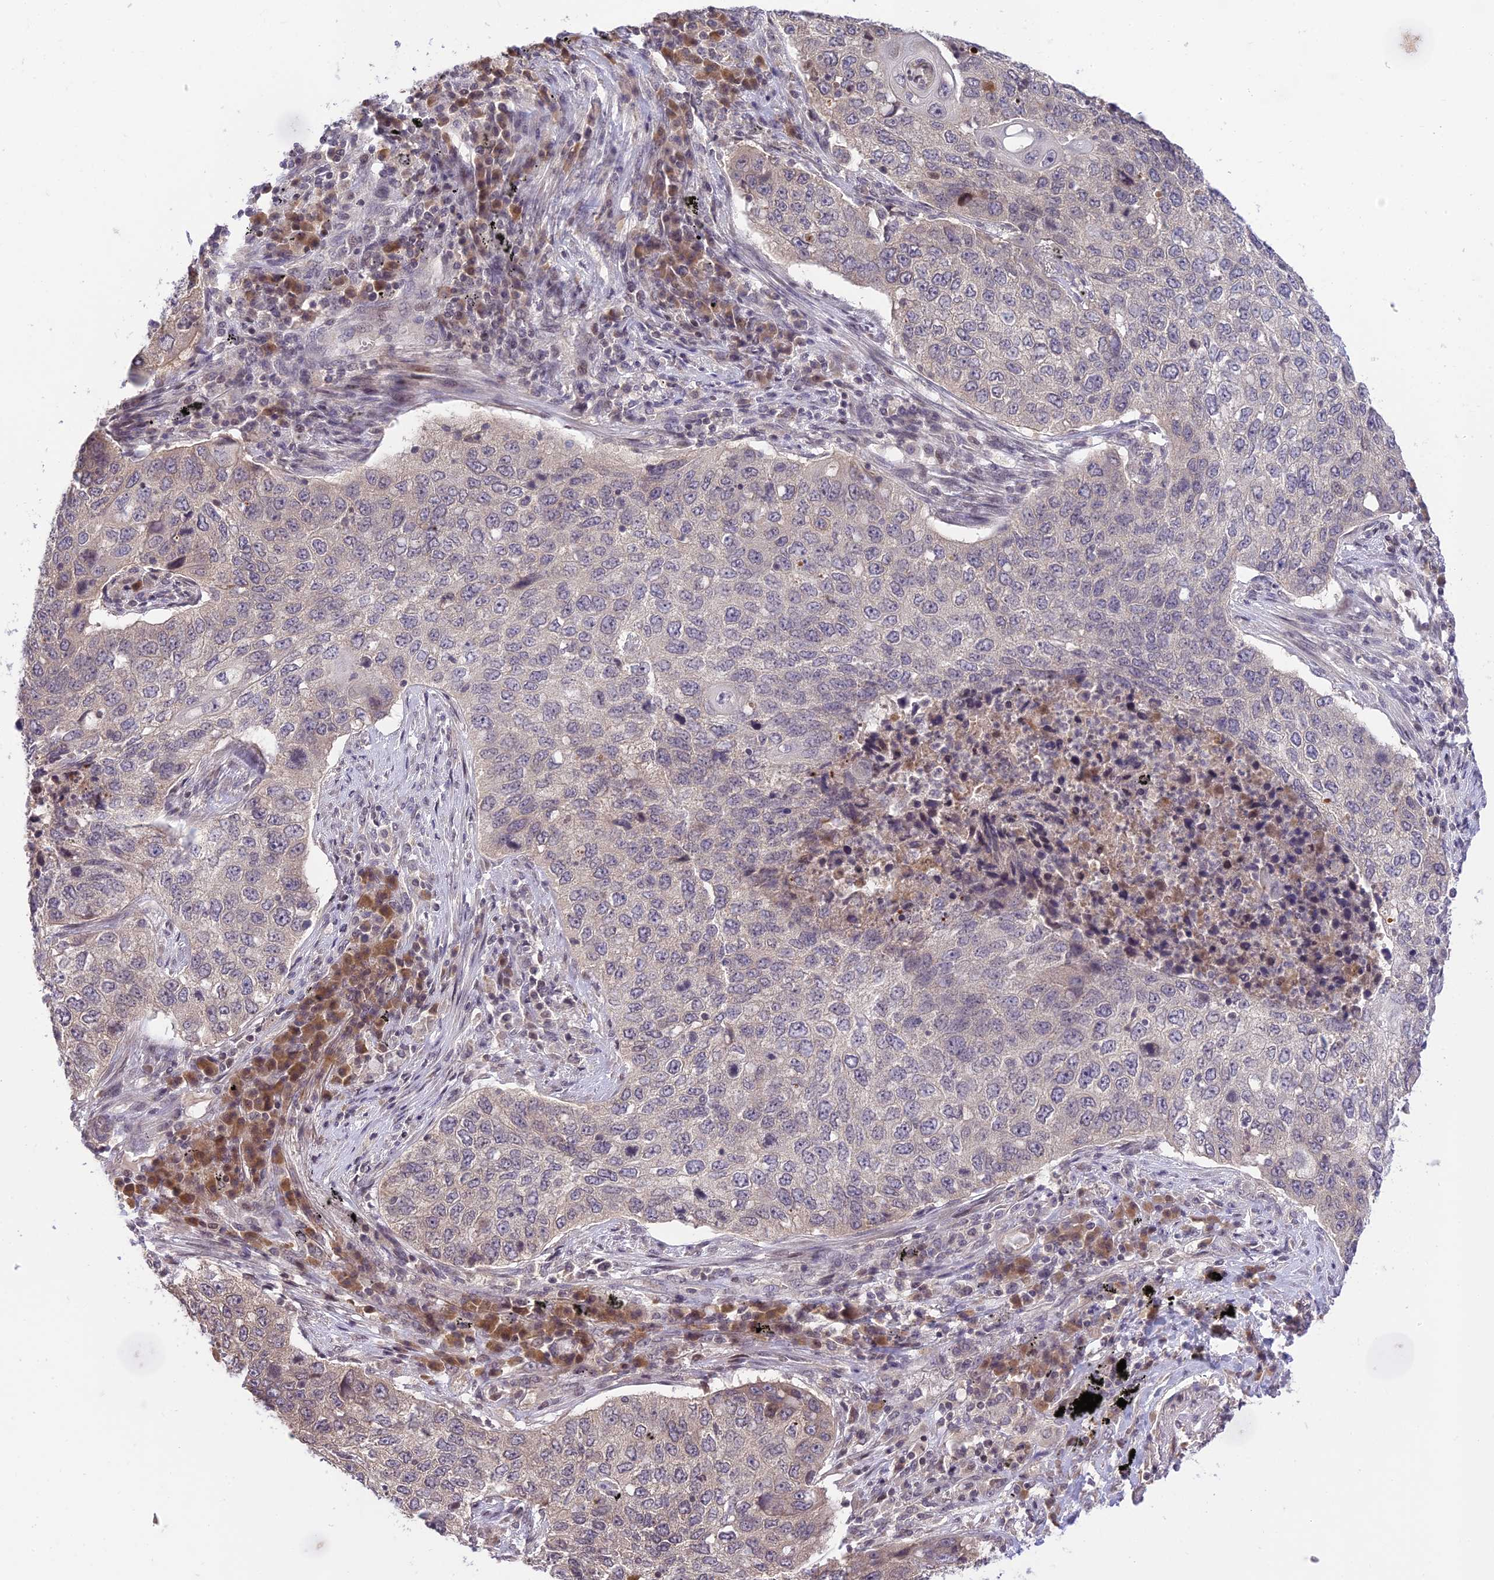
{"staining": {"intensity": "negative", "quantity": "none", "location": "none"}, "tissue": "lung cancer", "cell_type": "Tumor cells", "image_type": "cancer", "snomed": [{"axis": "morphology", "description": "Squamous cell carcinoma, NOS"}, {"axis": "topography", "description": "Lung"}], "caption": "The histopathology image demonstrates no significant staining in tumor cells of lung cancer (squamous cell carcinoma). (Brightfield microscopy of DAB immunohistochemistry (IHC) at high magnification).", "gene": "TEKT1", "patient": {"sex": "female", "age": 63}}